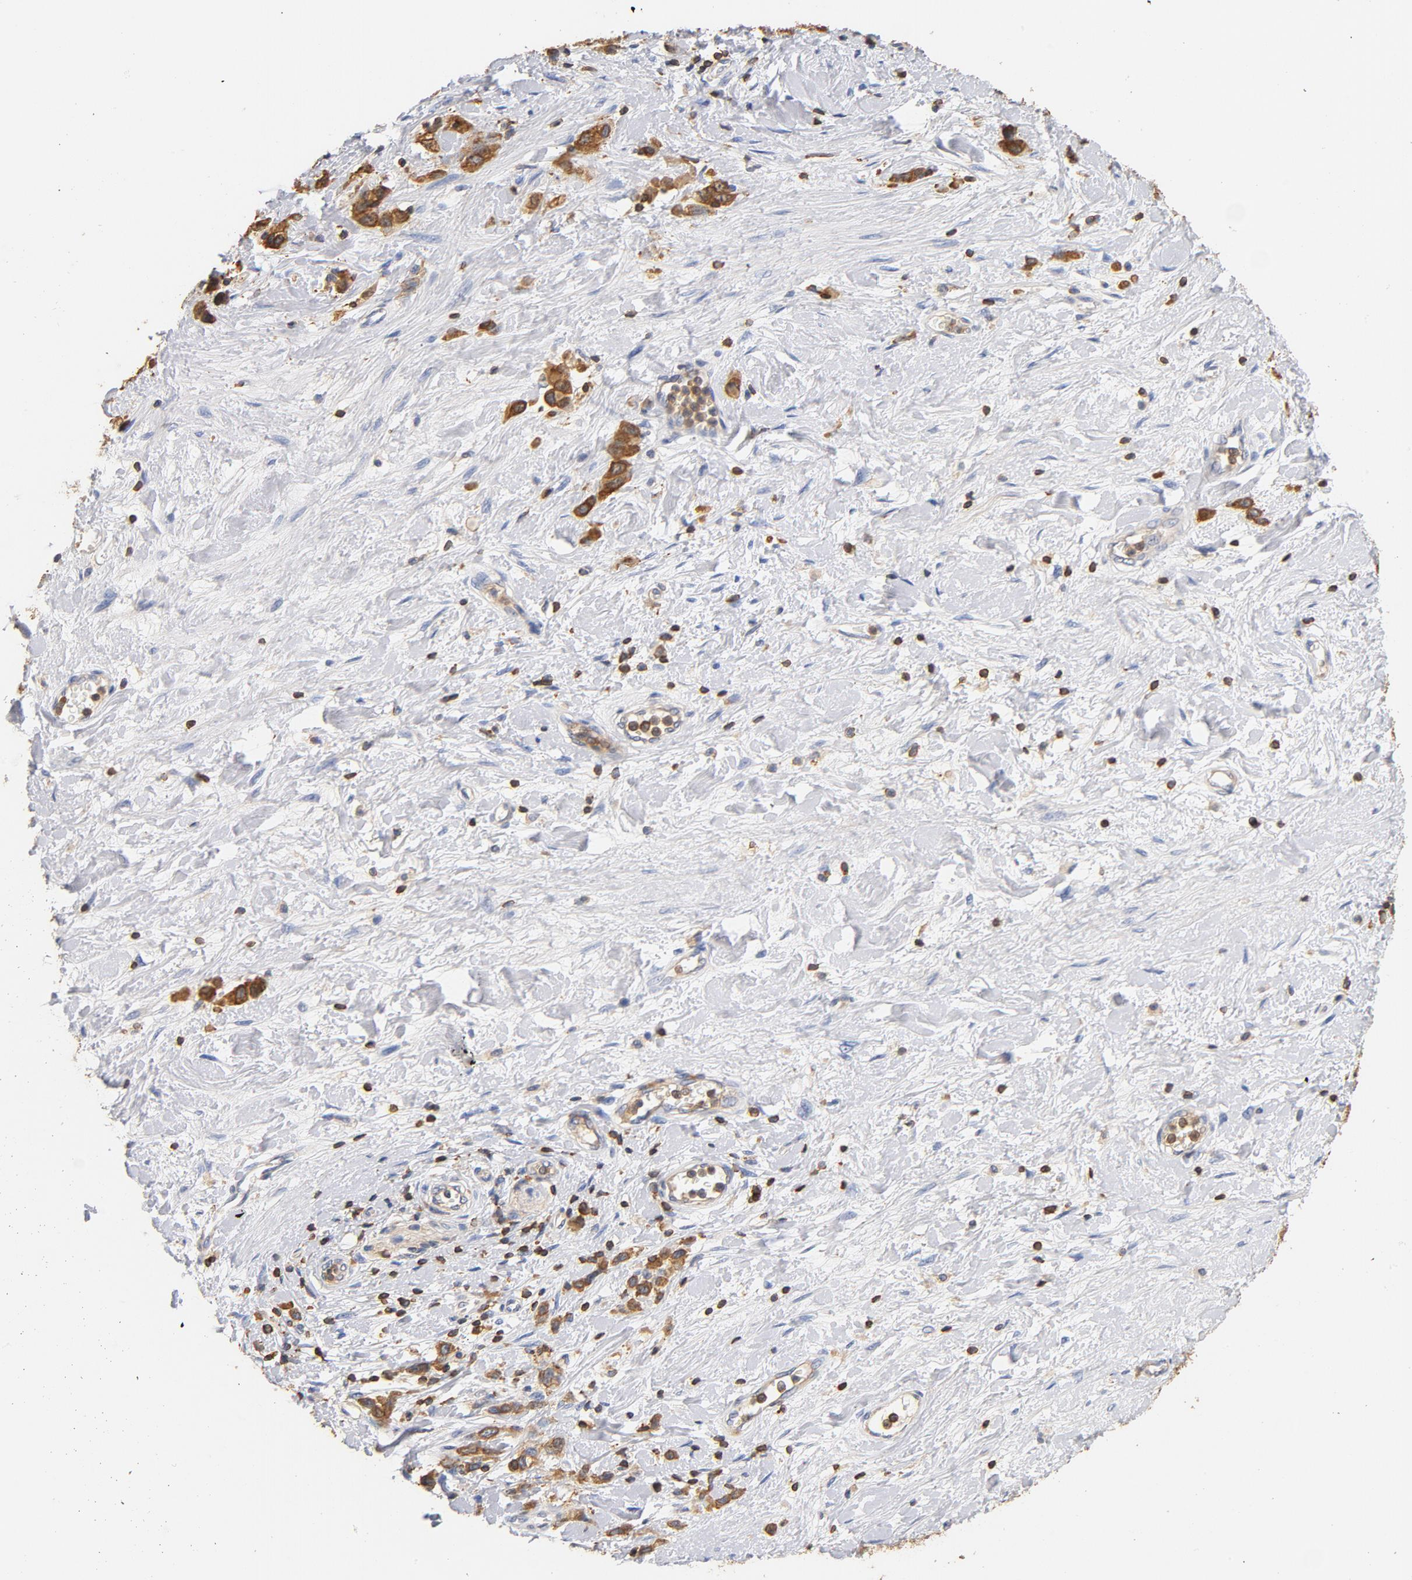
{"staining": {"intensity": "moderate", "quantity": ">75%", "location": "cytoplasmic/membranous"}, "tissue": "stomach cancer", "cell_type": "Tumor cells", "image_type": "cancer", "snomed": [{"axis": "morphology", "description": "Normal tissue, NOS"}, {"axis": "morphology", "description": "Adenocarcinoma, NOS"}, {"axis": "morphology", "description": "Adenocarcinoma, High grade"}, {"axis": "topography", "description": "Stomach, upper"}, {"axis": "topography", "description": "Stomach"}], "caption": "Moderate cytoplasmic/membranous protein positivity is present in approximately >75% of tumor cells in stomach cancer (high-grade adenocarcinoma).", "gene": "EZR", "patient": {"sex": "female", "age": 65}}